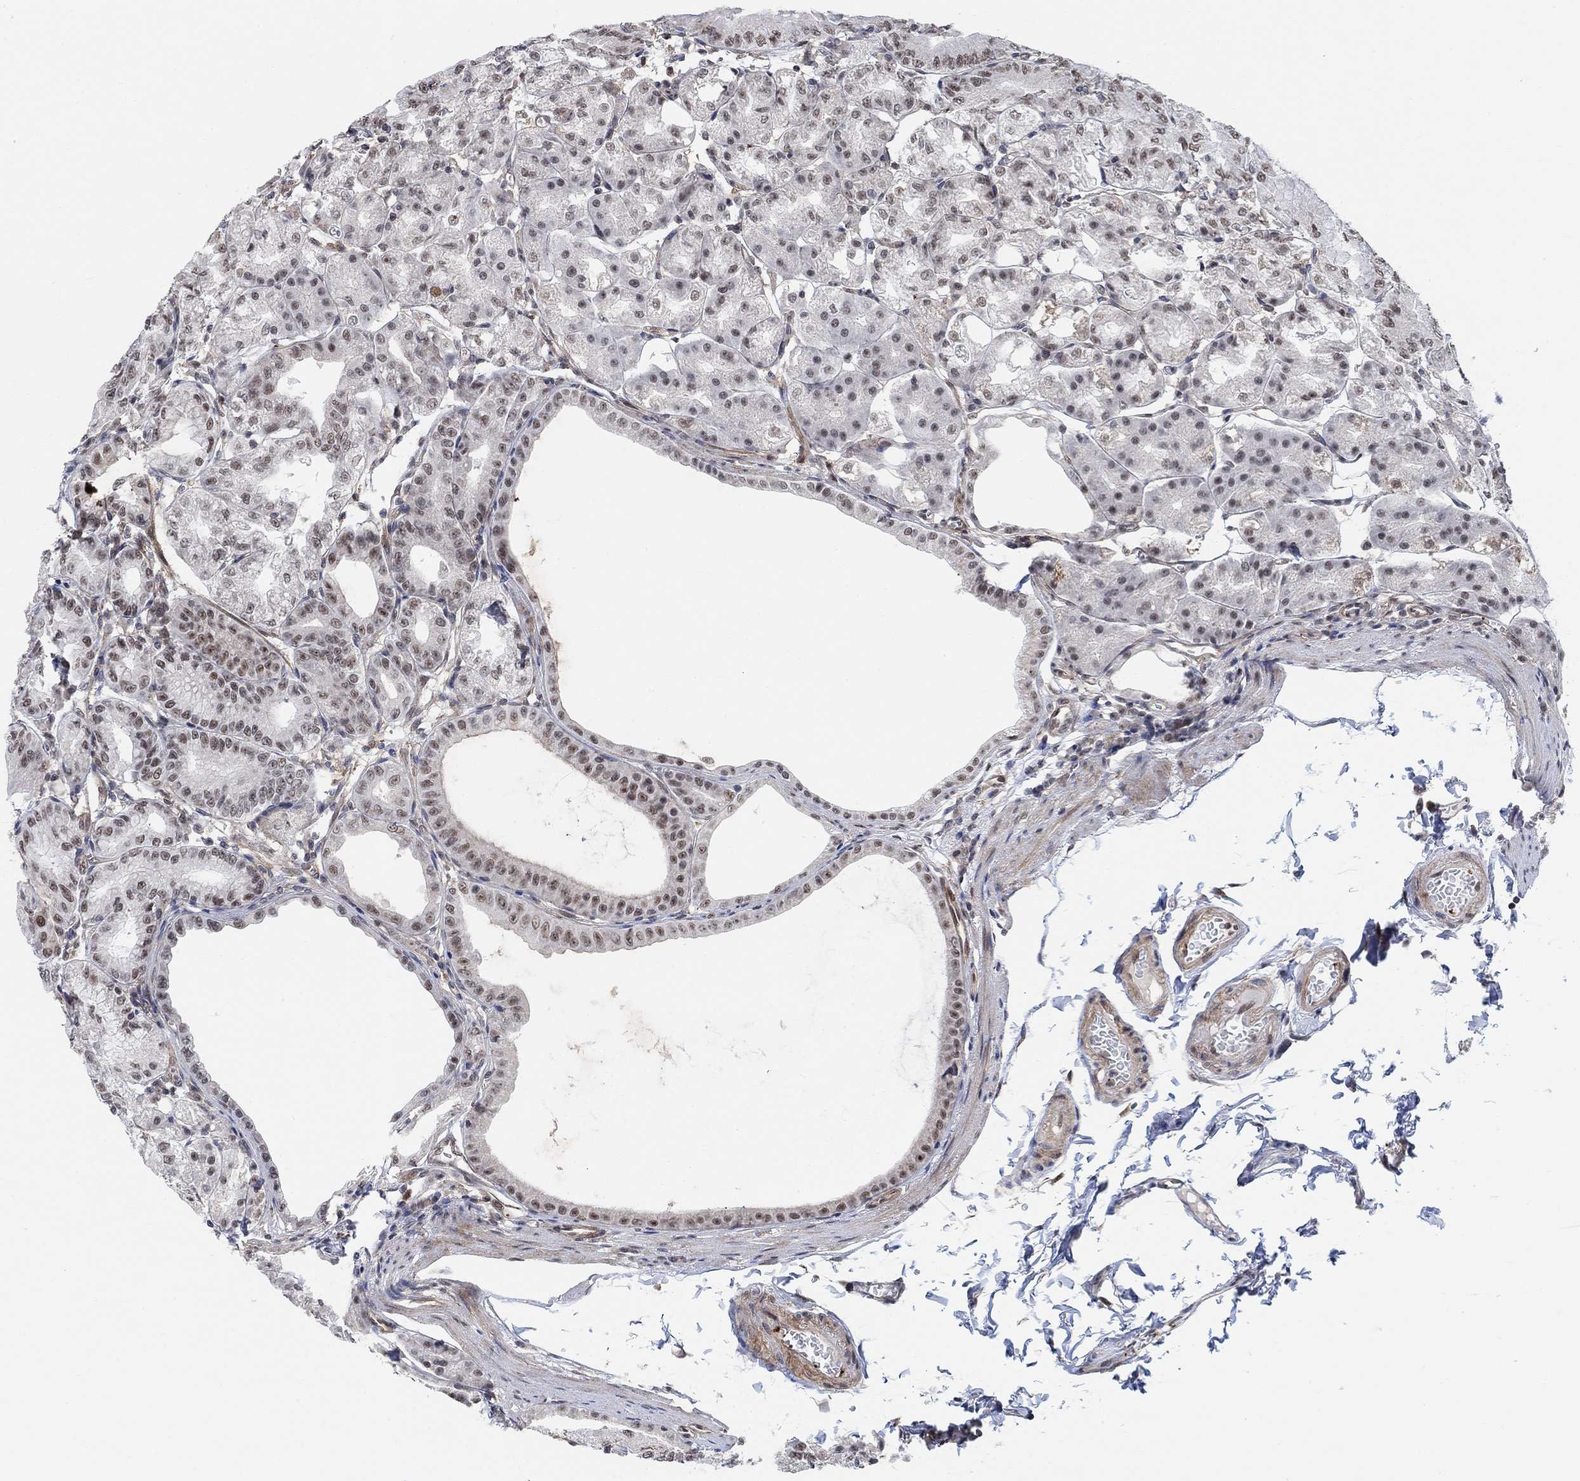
{"staining": {"intensity": "strong", "quantity": "25%-75%", "location": "nuclear"}, "tissue": "stomach", "cell_type": "Glandular cells", "image_type": "normal", "snomed": [{"axis": "morphology", "description": "Normal tissue, NOS"}, {"axis": "topography", "description": "Stomach"}], "caption": "Glandular cells exhibit high levels of strong nuclear staining in about 25%-75% of cells in unremarkable stomach.", "gene": "PWWP2B", "patient": {"sex": "male", "age": 71}}